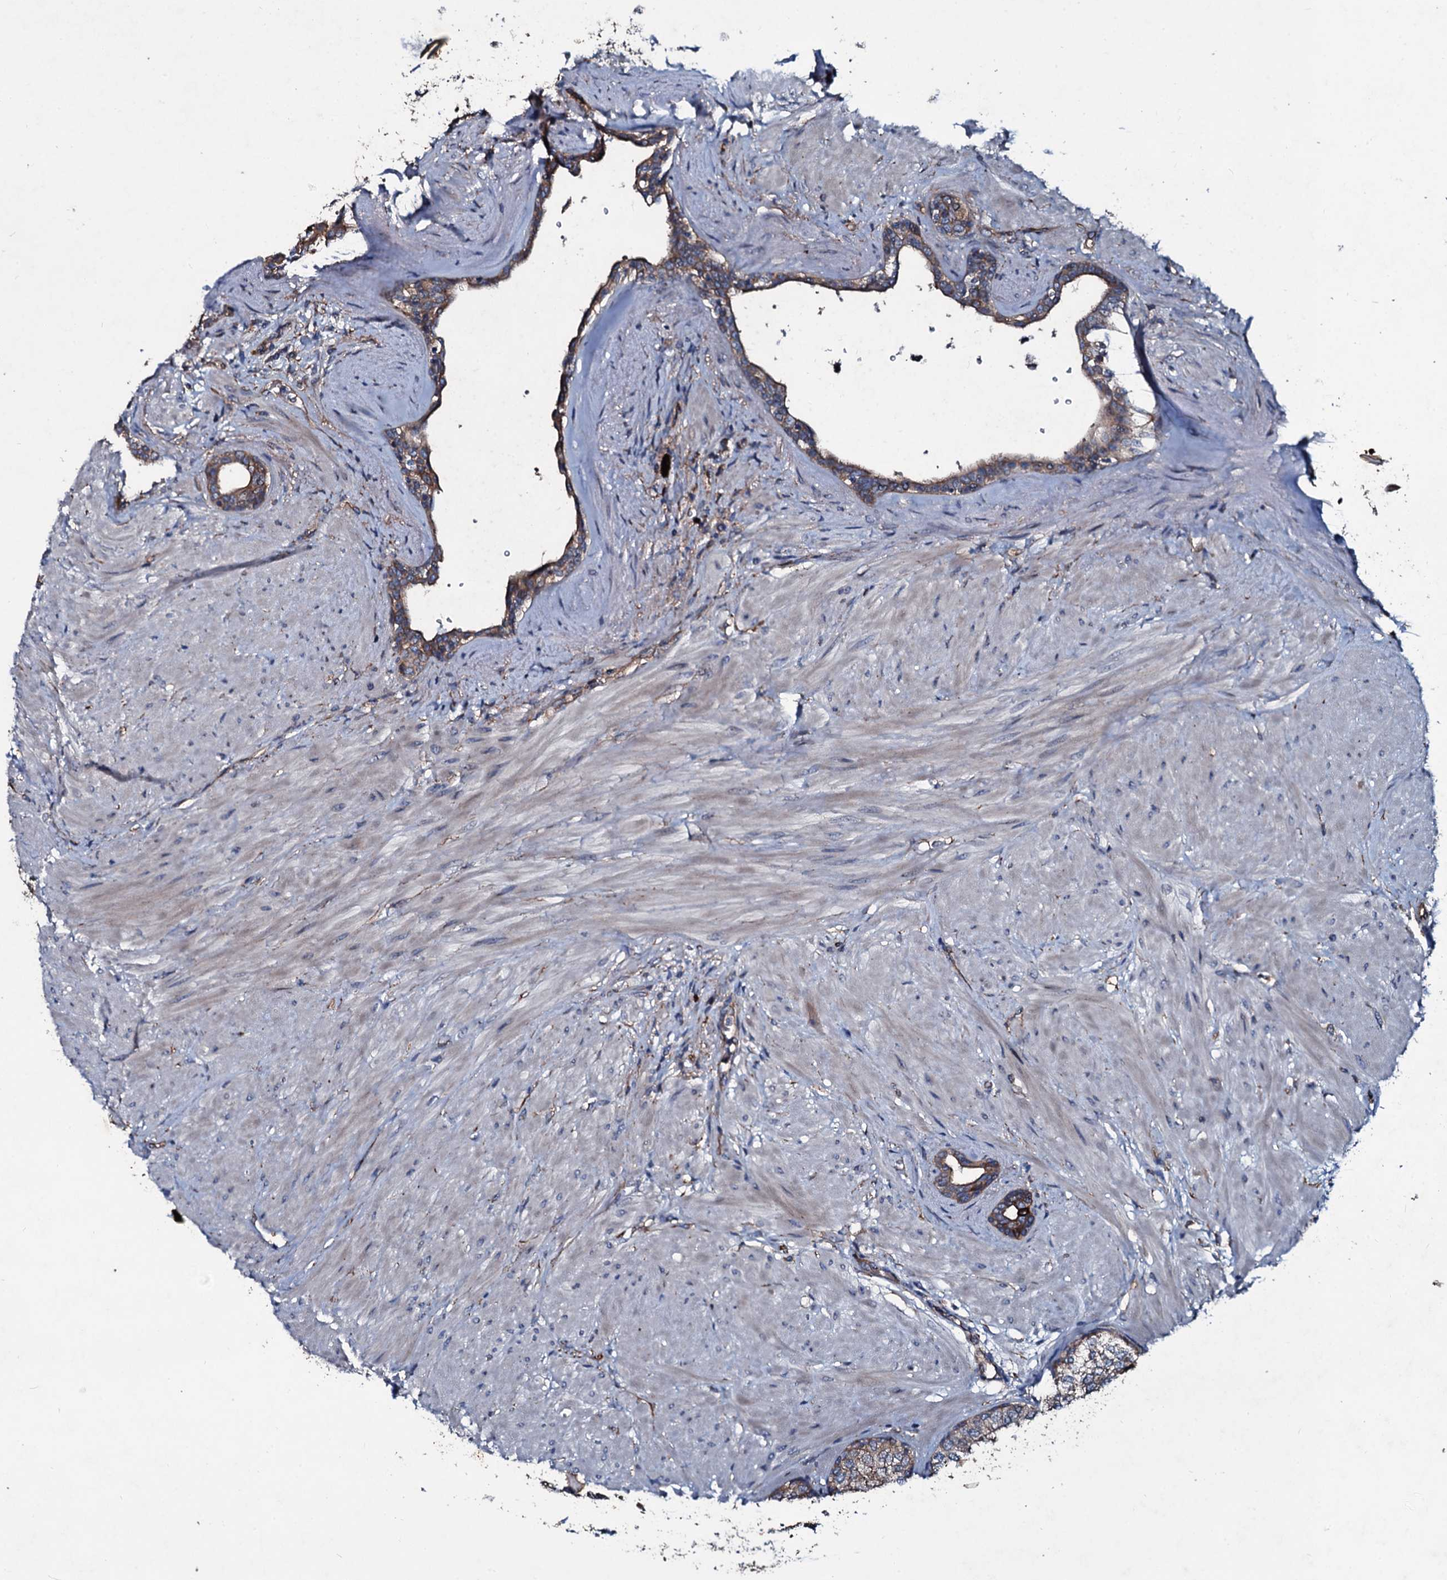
{"staining": {"intensity": "moderate", "quantity": "25%-75%", "location": "cytoplasmic/membranous"}, "tissue": "prostate", "cell_type": "Glandular cells", "image_type": "normal", "snomed": [{"axis": "morphology", "description": "Normal tissue, NOS"}, {"axis": "topography", "description": "Prostate"}], "caption": "Protein staining of benign prostate displays moderate cytoplasmic/membranous expression in approximately 25%-75% of glandular cells. Immunohistochemistry stains the protein in brown and the nuclei are stained blue.", "gene": "DMAC2", "patient": {"sex": "male", "age": 48}}